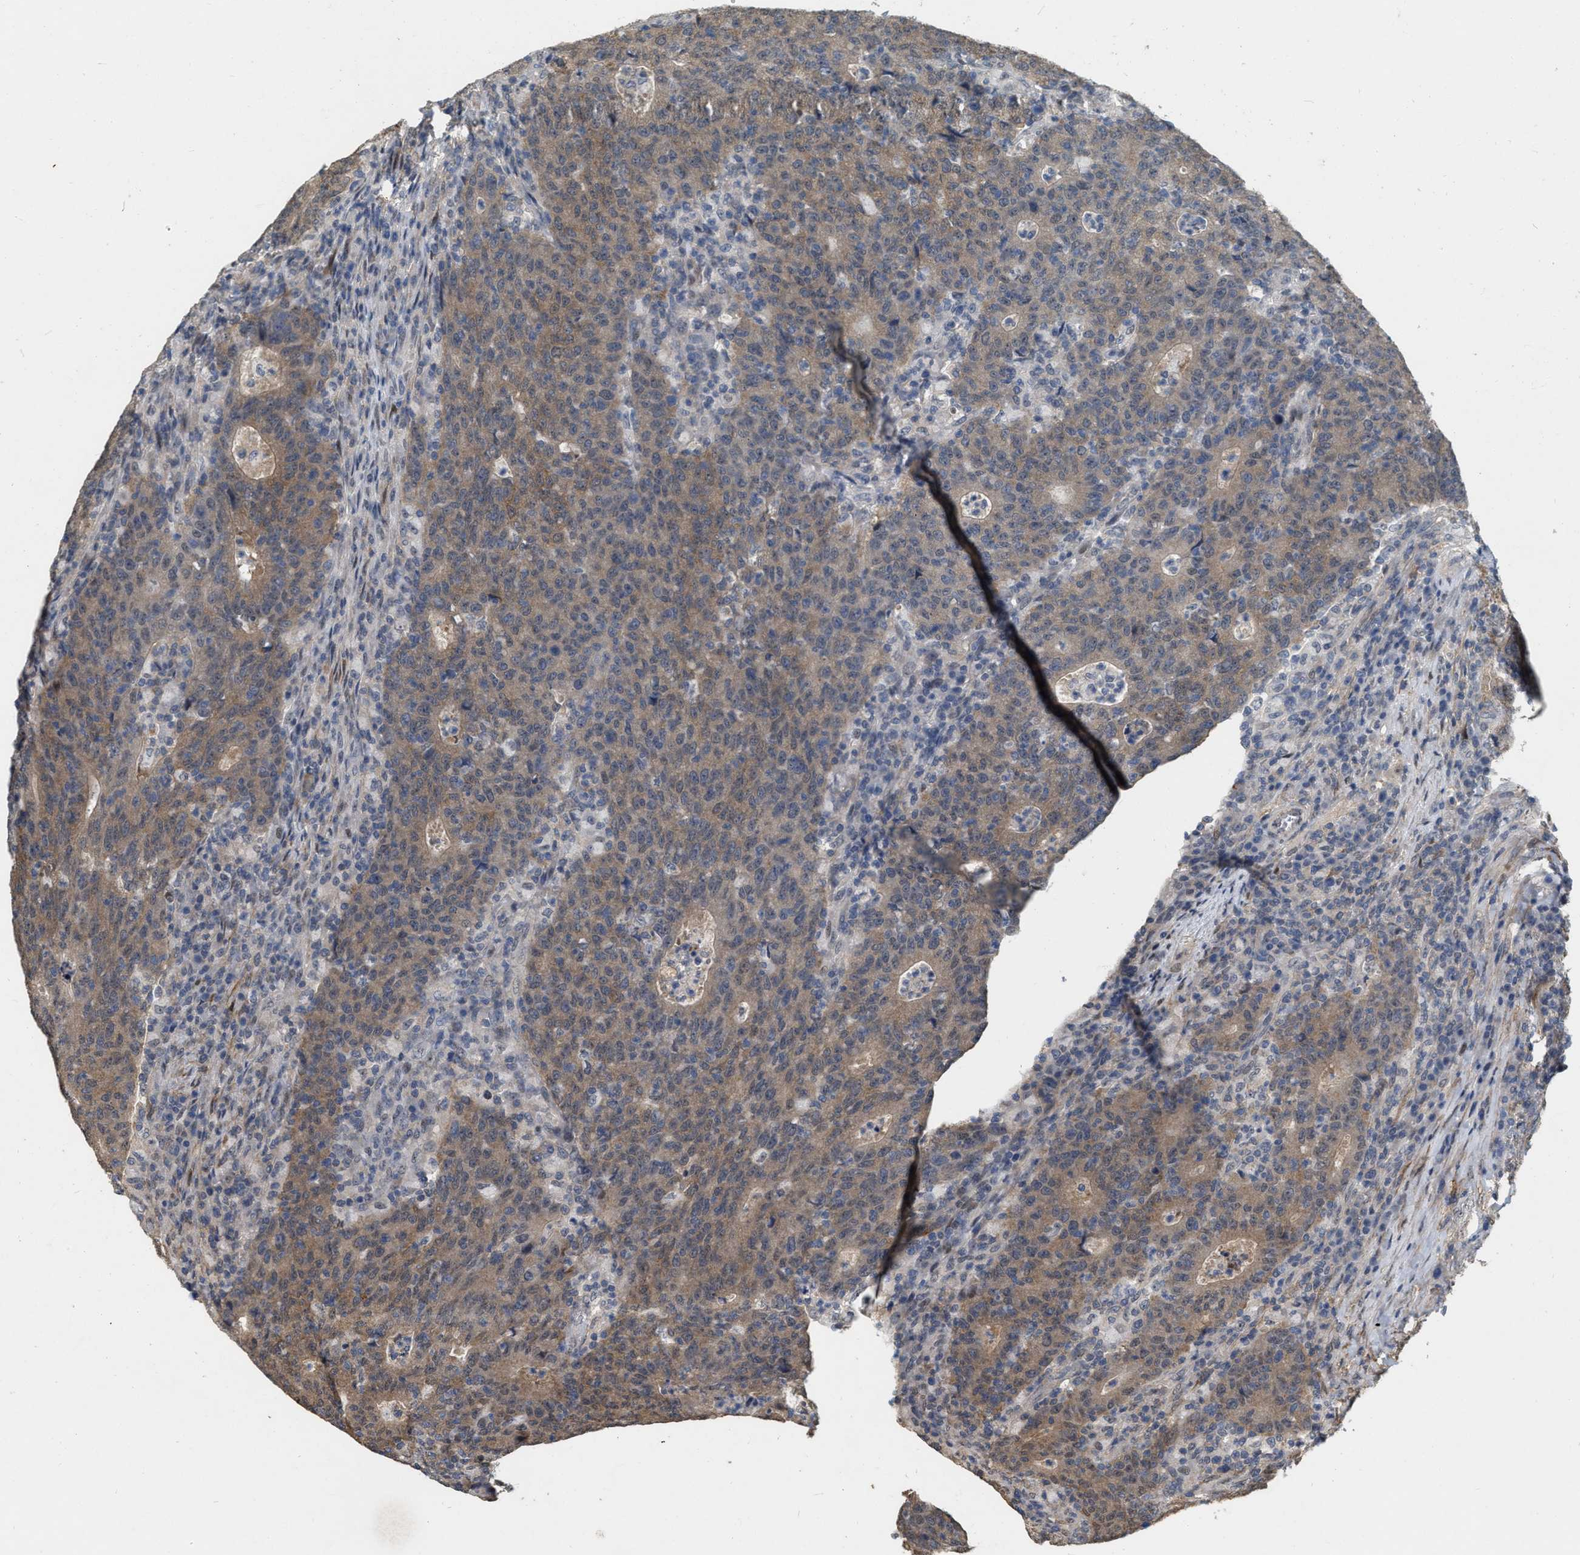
{"staining": {"intensity": "moderate", "quantity": ">75%", "location": "cytoplasmic/membranous"}, "tissue": "colorectal cancer", "cell_type": "Tumor cells", "image_type": "cancer", "snomed": [{"axis": "morphology", "description": "Adenocarcinoma, NOS"}, {"axis": "topography", "description": "Colon"}], "caption": "Colorectal cancer stained with DAB (3,3'-diaminobenzidine) IHC reveals medium levels of moderate cytoplasmic/membranous positivity in approximately >75% of tumor cells.", "gene": "RUVBL1", "patient": {"sex": "female", "age": 75}}